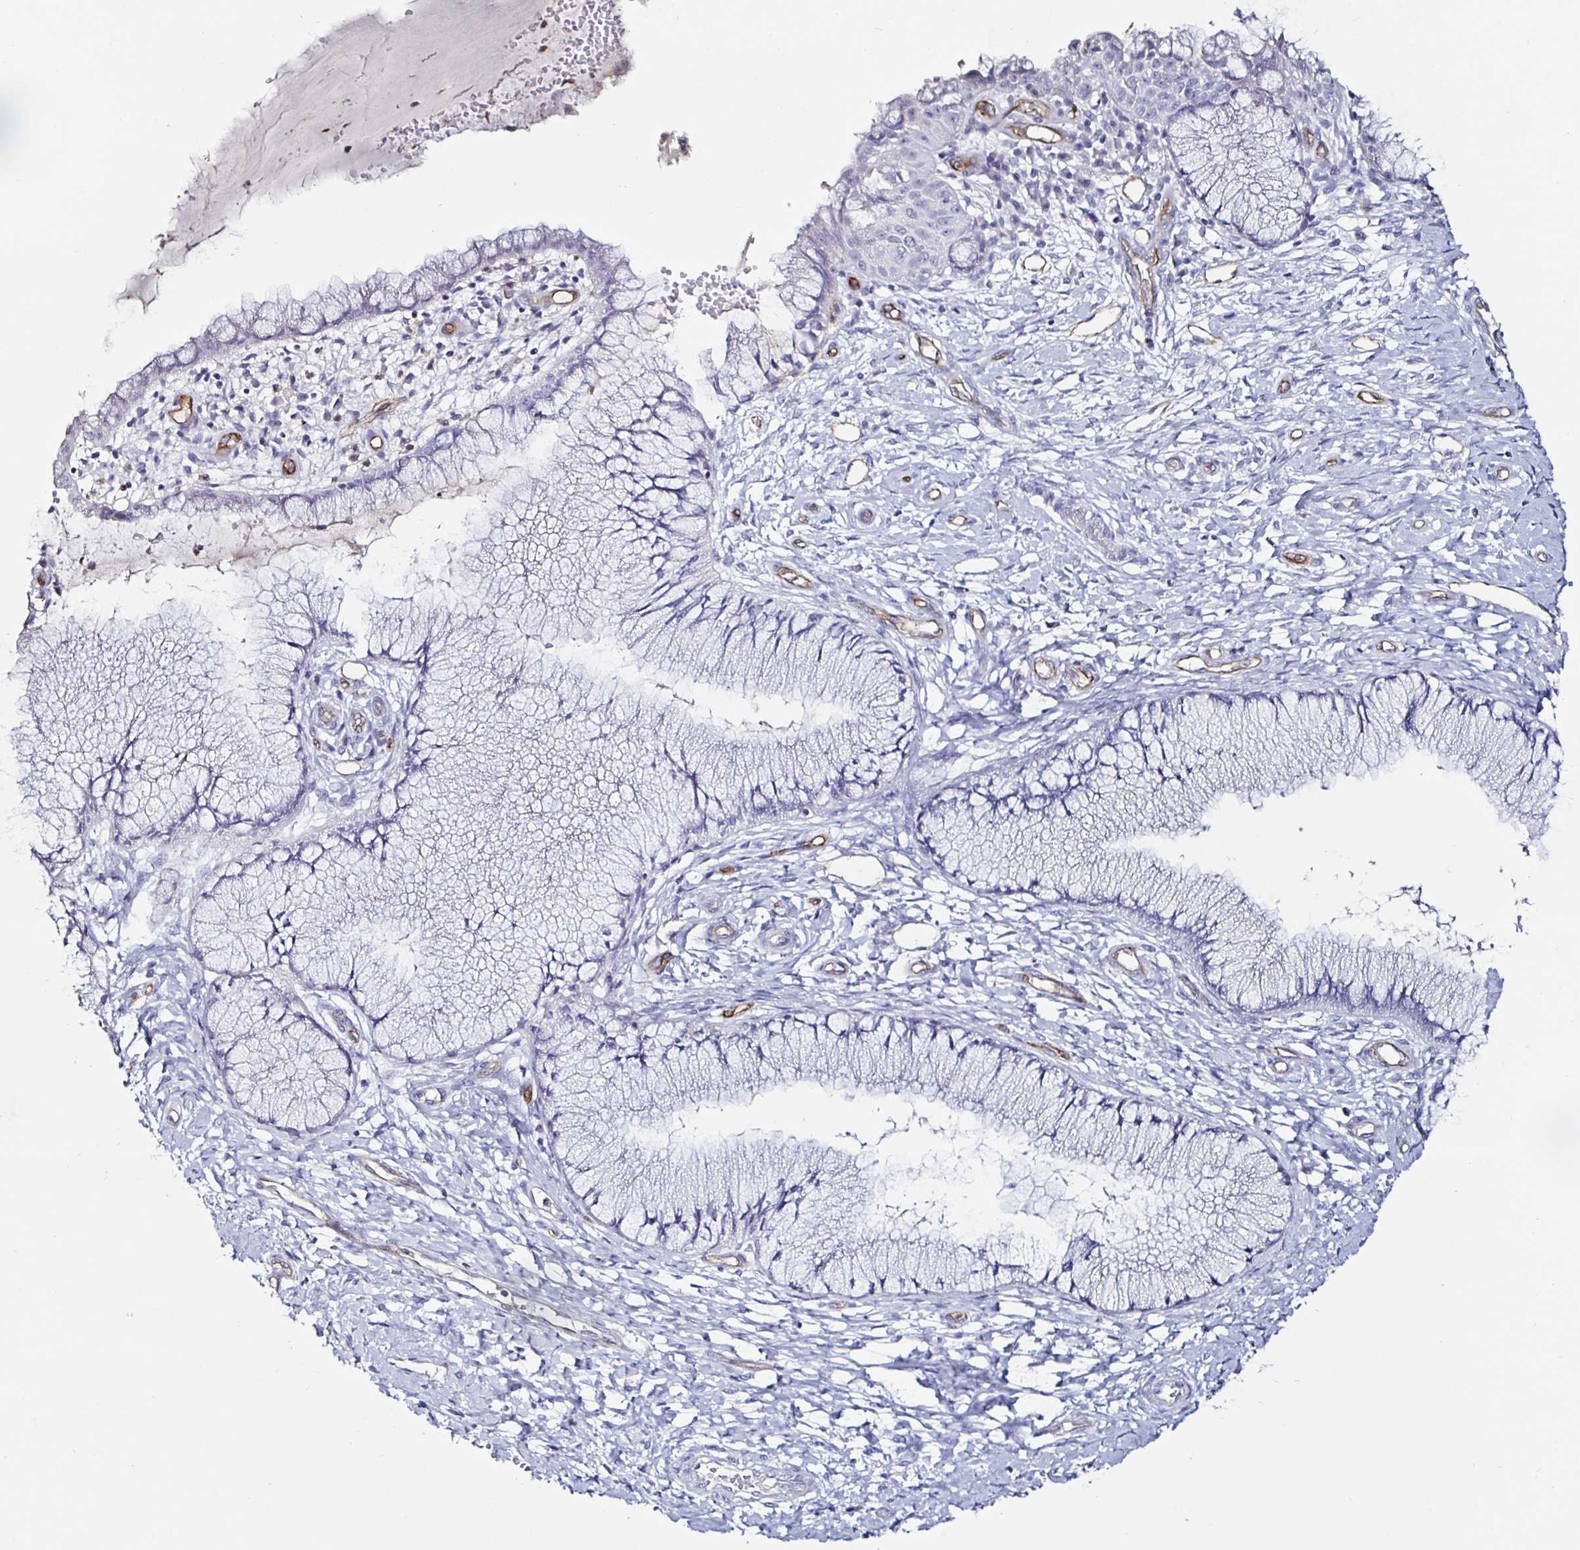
{"staining": {"intensity": "moderate", "quantity": "<25%", "location": "cytoplasmic/membranous"}, "tissue": "cervix", "cell_type": "Glandular cells", "image_type": "normal", "snomed": [{"axis": "morphology", "description": "Normal tissue, NOS"}, {"axis": "topography", "description": "Cervix"}], "caption": "A brown stain labels moderate cytoplasmic/membranous positivity of a protein in glandular cells of unremarkable human cervix. The staining is performed using DAB (3,3'-diaminobenzidine) brown chromogen to label protein expression. The nuclei are counter-stained blue using hematoxylin.", "gene": "ACSBG2", "patient": {"sex": "female", "age": 37}}